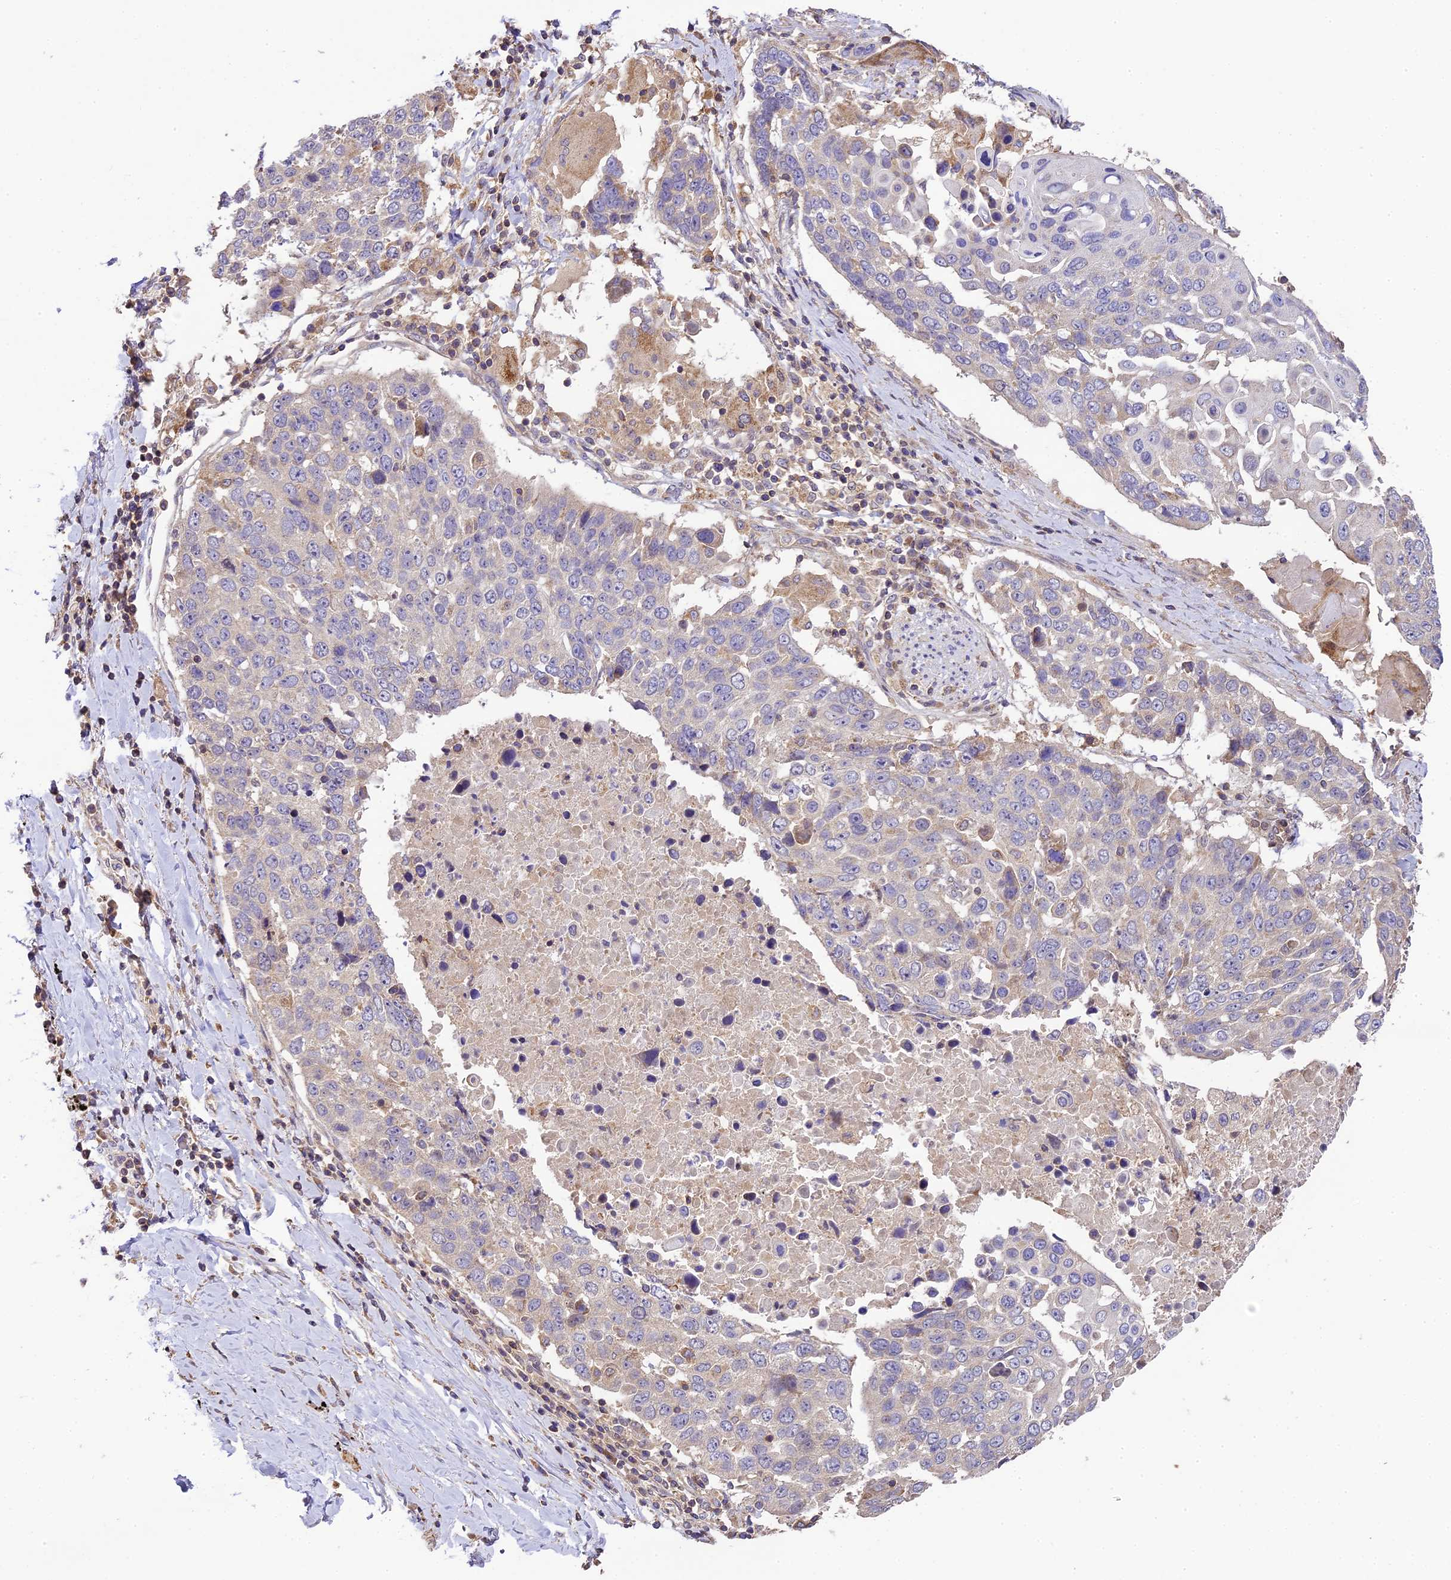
{"staining": {"intensity": "weak", "quantity": "<25%", "location": "cytoplasmic/membranous"}, "tissue": "lung cancer", "cell_type": "Tumor cells", "image_type": "cancer", "snomed": [{"axis": "morphology", "description": "Squamous cell carcinoma, NOS"}, {"axis": "topography", "description": "Lung"}], "caption": "DAB (3,3'-diaminobenzidine) immunohistochemical staining of squamous cell carcinoma (lung) demonstrates no significant expression in tumor cells.", "gene": "WDR88", "patient": {"sex": "male", "age": 66}}